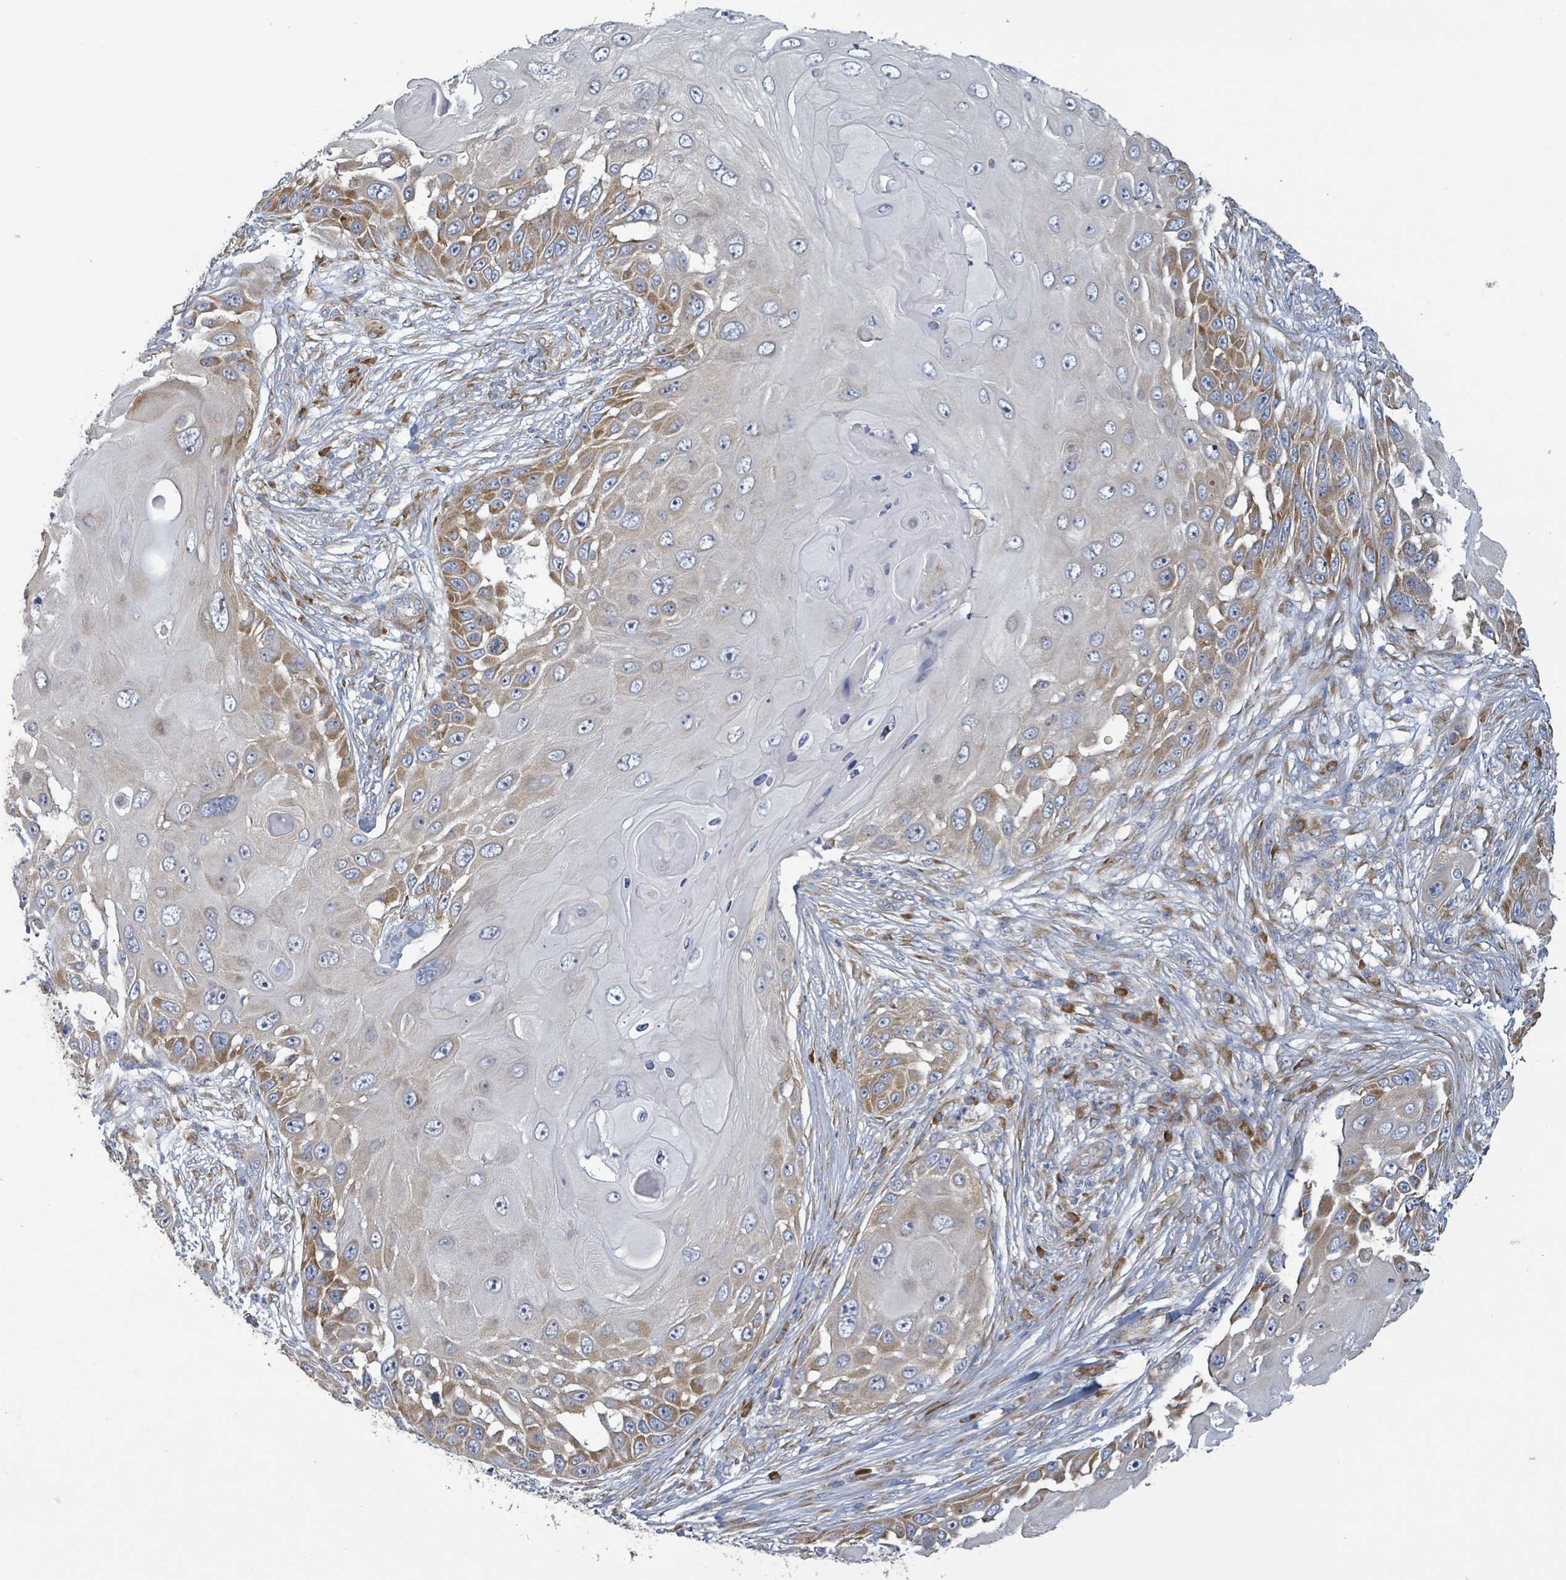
{"staining": {"intensity": "moderate", "quantity": "25%-75%", "location": "cytoplasmic/membranous"}, "tissue": "skin cancer", "cell_type": "Tumor cells", "image_type": "cancer", "snomed": [{"axis": "morphology", "description": "Squamous cell carcinoma, NOS"}, {"axis": "topography", "description": "Skin"}], "caption": "This is a photomicrograph of immunohistochemistry (IHC) staining of squamous cell carcinoma (skin), which shows moderate staining in the cytoplasmic/membranous of tumor cells.", "gene": "RPL32", "patient": {"sex": "female", "age": 44}}